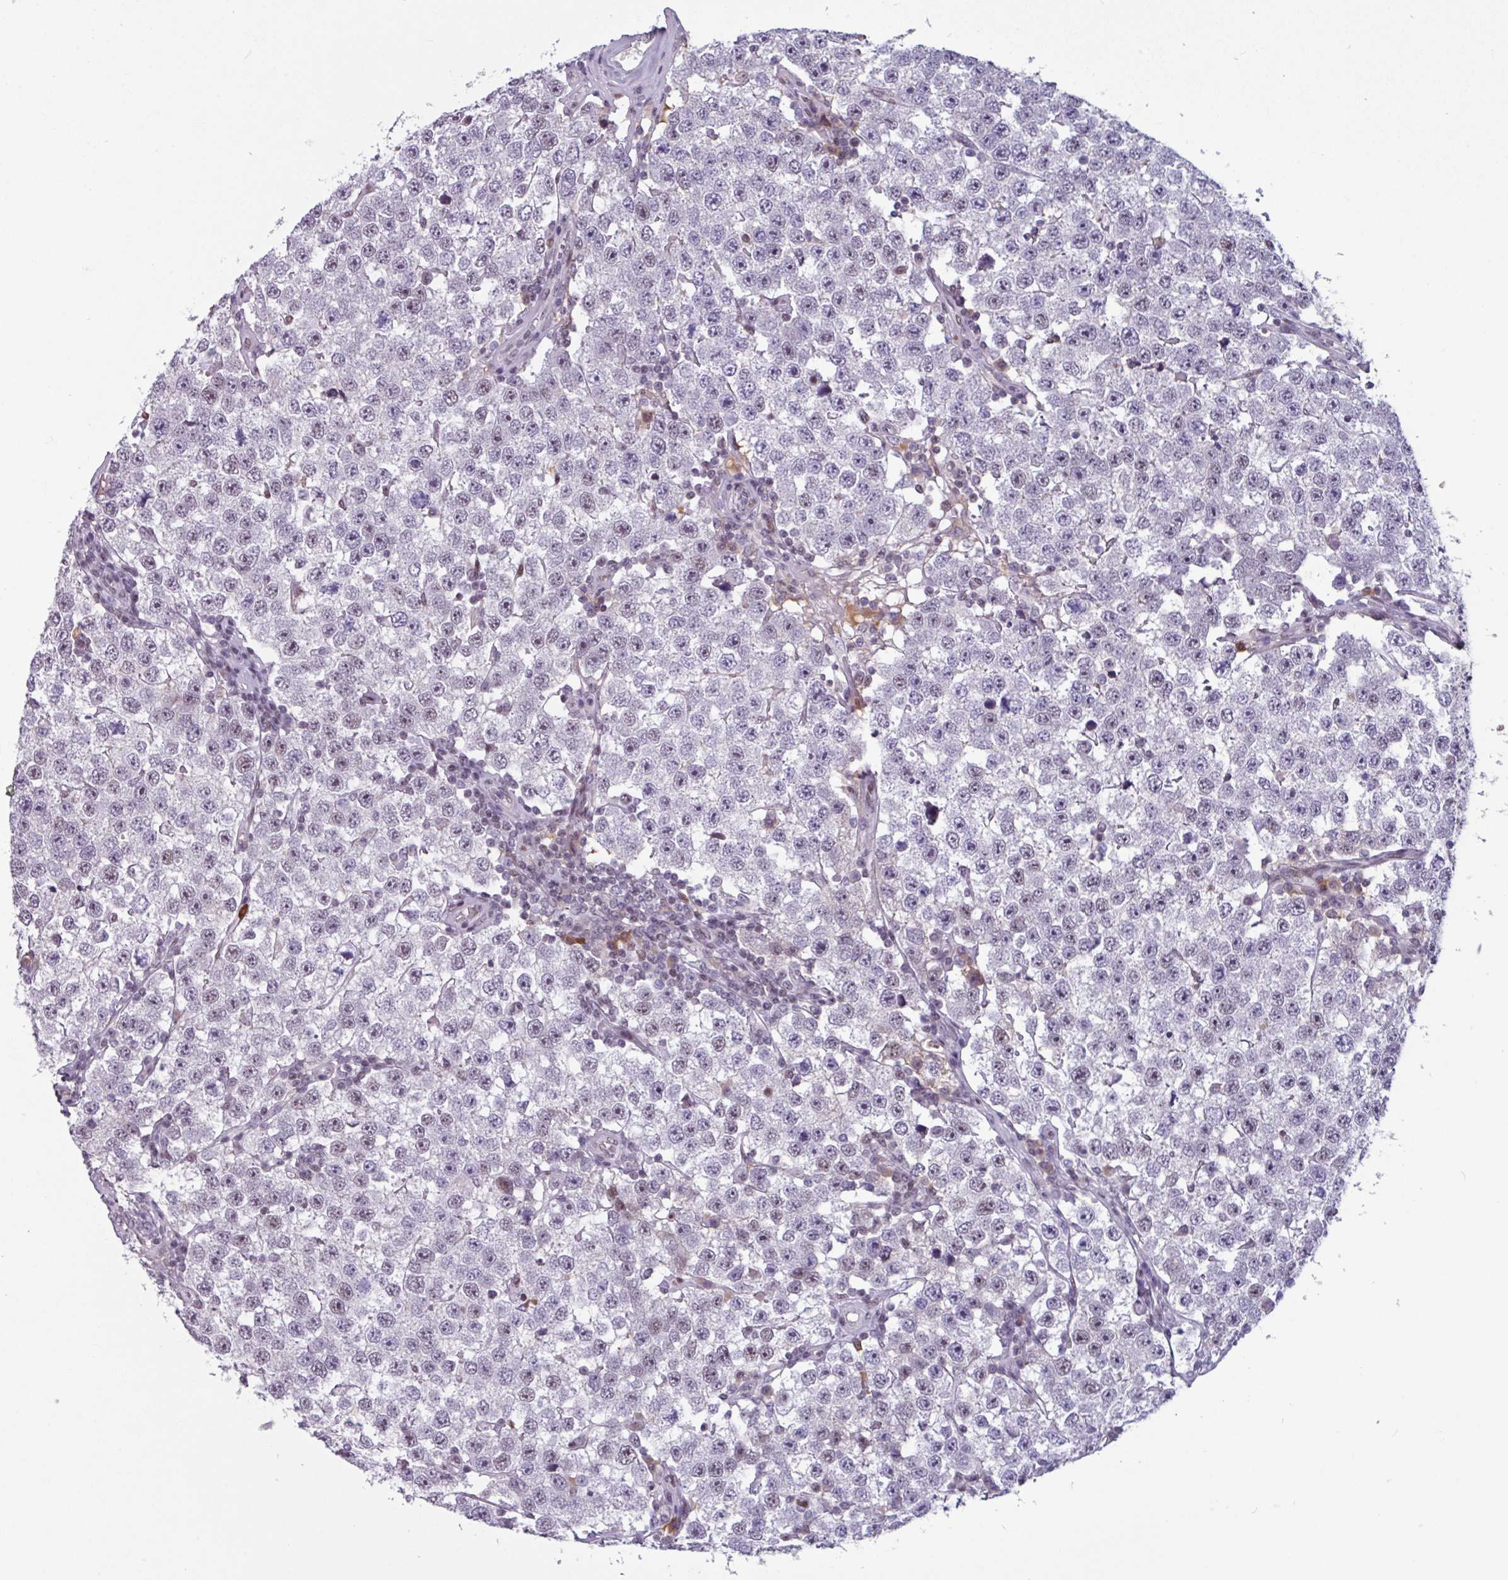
{"staining": {"intensity": "weak", "quantity": "<25%", "location": "nuclear"}, "tissue": "testis cancer", "cell_type": "Tumor cells", "image_type": "cancer", "snomed": [{"axis": "morphology", "description": "Seminoma, NOS"}, {"axis": "topography", "description": "Testis"}], "caption": "There is no significant staining in tumor cells of seminoma (testis).", "gene": "ZNF575", "patient": {"sex": "male", "age": 34}}